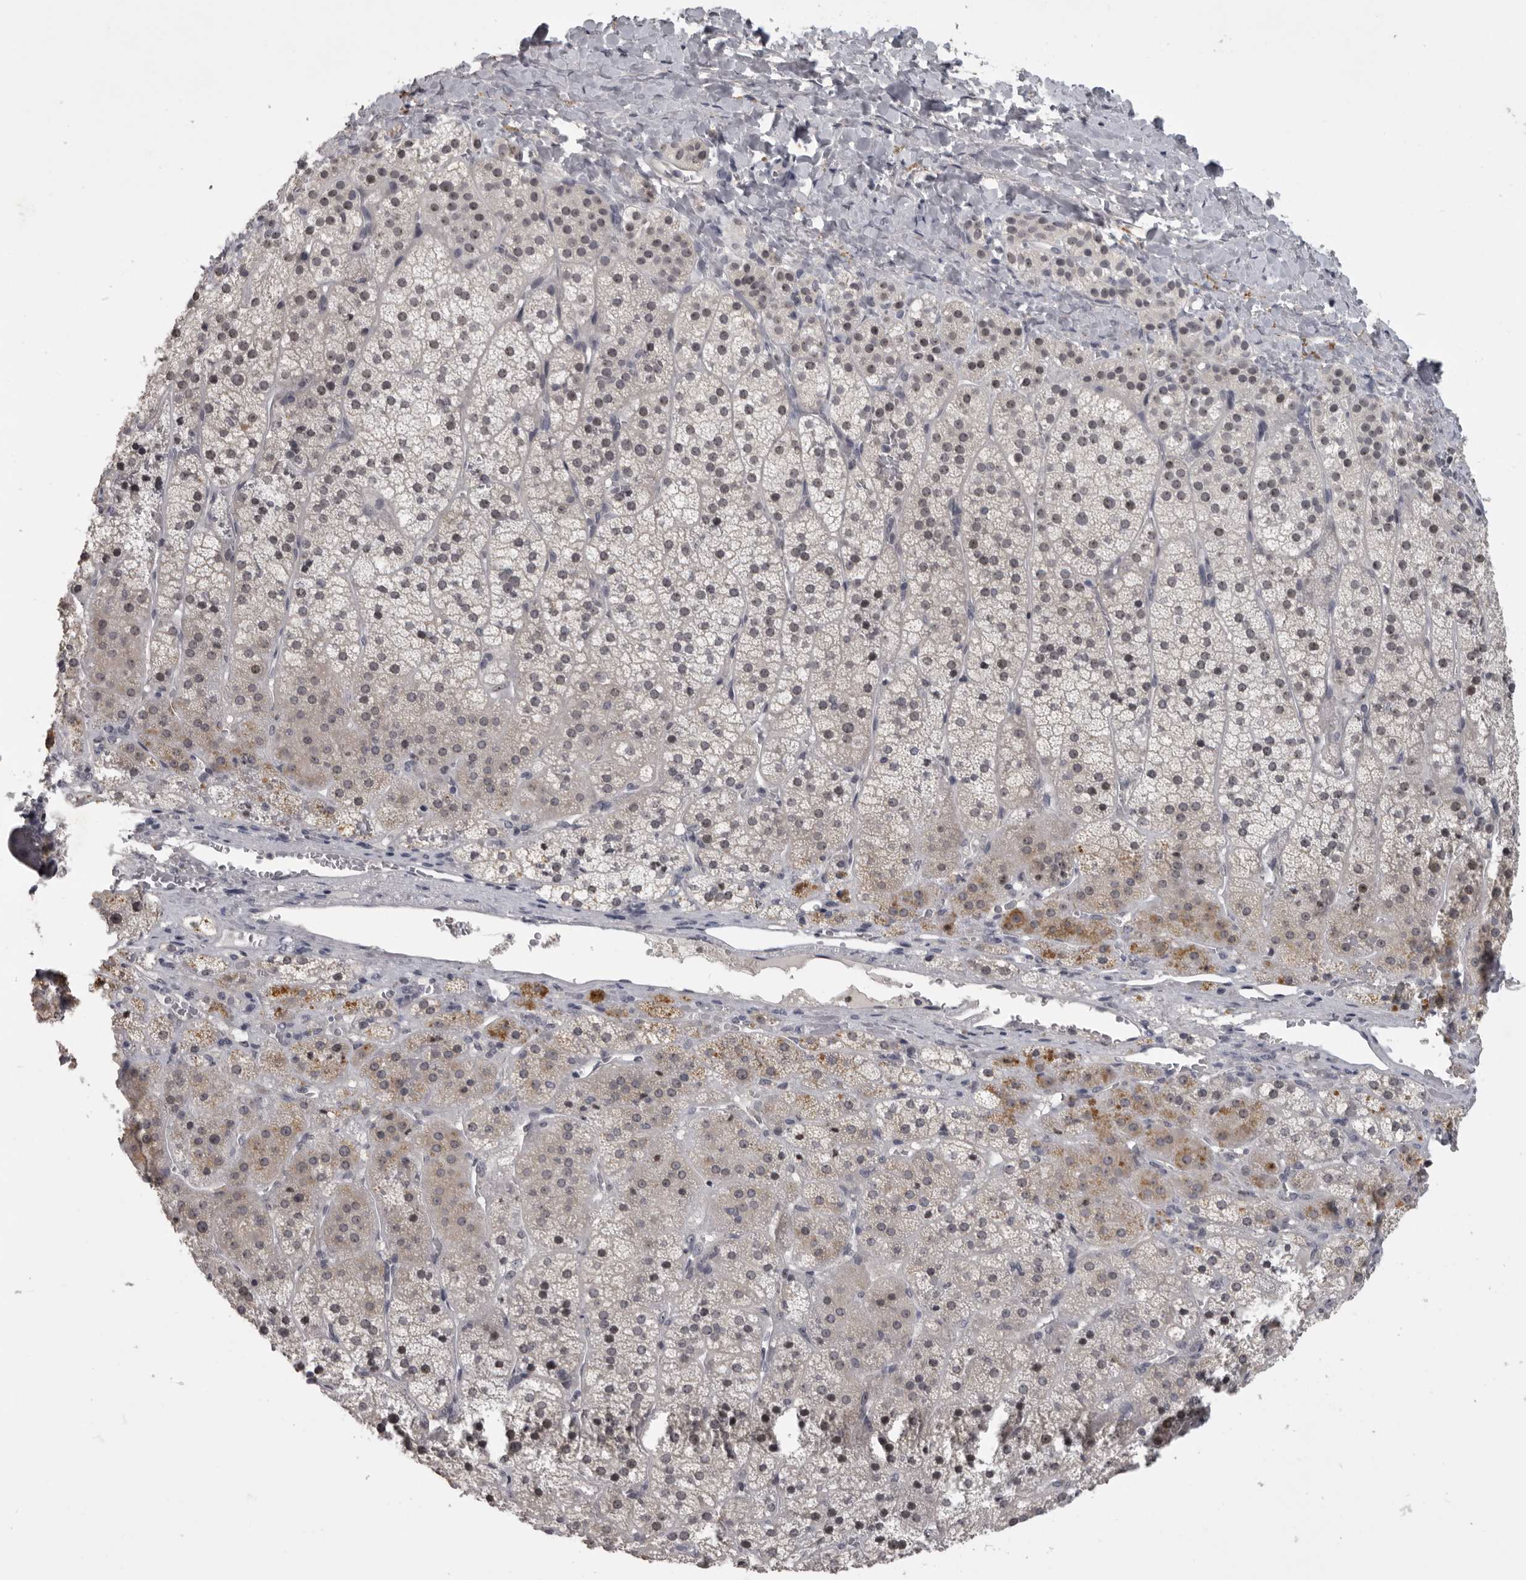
{"staining": {"intensity": "moderate", "quantity": "<25%", "location": "cytoplasmic/membranous,nuclear"}, "tissue": "adrenal gland", "cell_type": "Glandular cells", "image_type": "normal", "snomed": [{"axis": "morphology", "description": "Normal tissue, NOS"}, {"axis": "topography", "description": "Adrenal gland"}], "caption": "An image of adrenal gland stained for a protein reveals moderate cytoplasmic/membranous,nuclear brown staining in glandular cells. The staining was performed using DAB (3,3'-diaminobenzidine) to visualize the protein expression in brown, while the nuclei were stained in blue with hematoxylin (Magnification: 20x).", "gene": "MRTO4", "patient": {"sex": "female", "age": 44}}